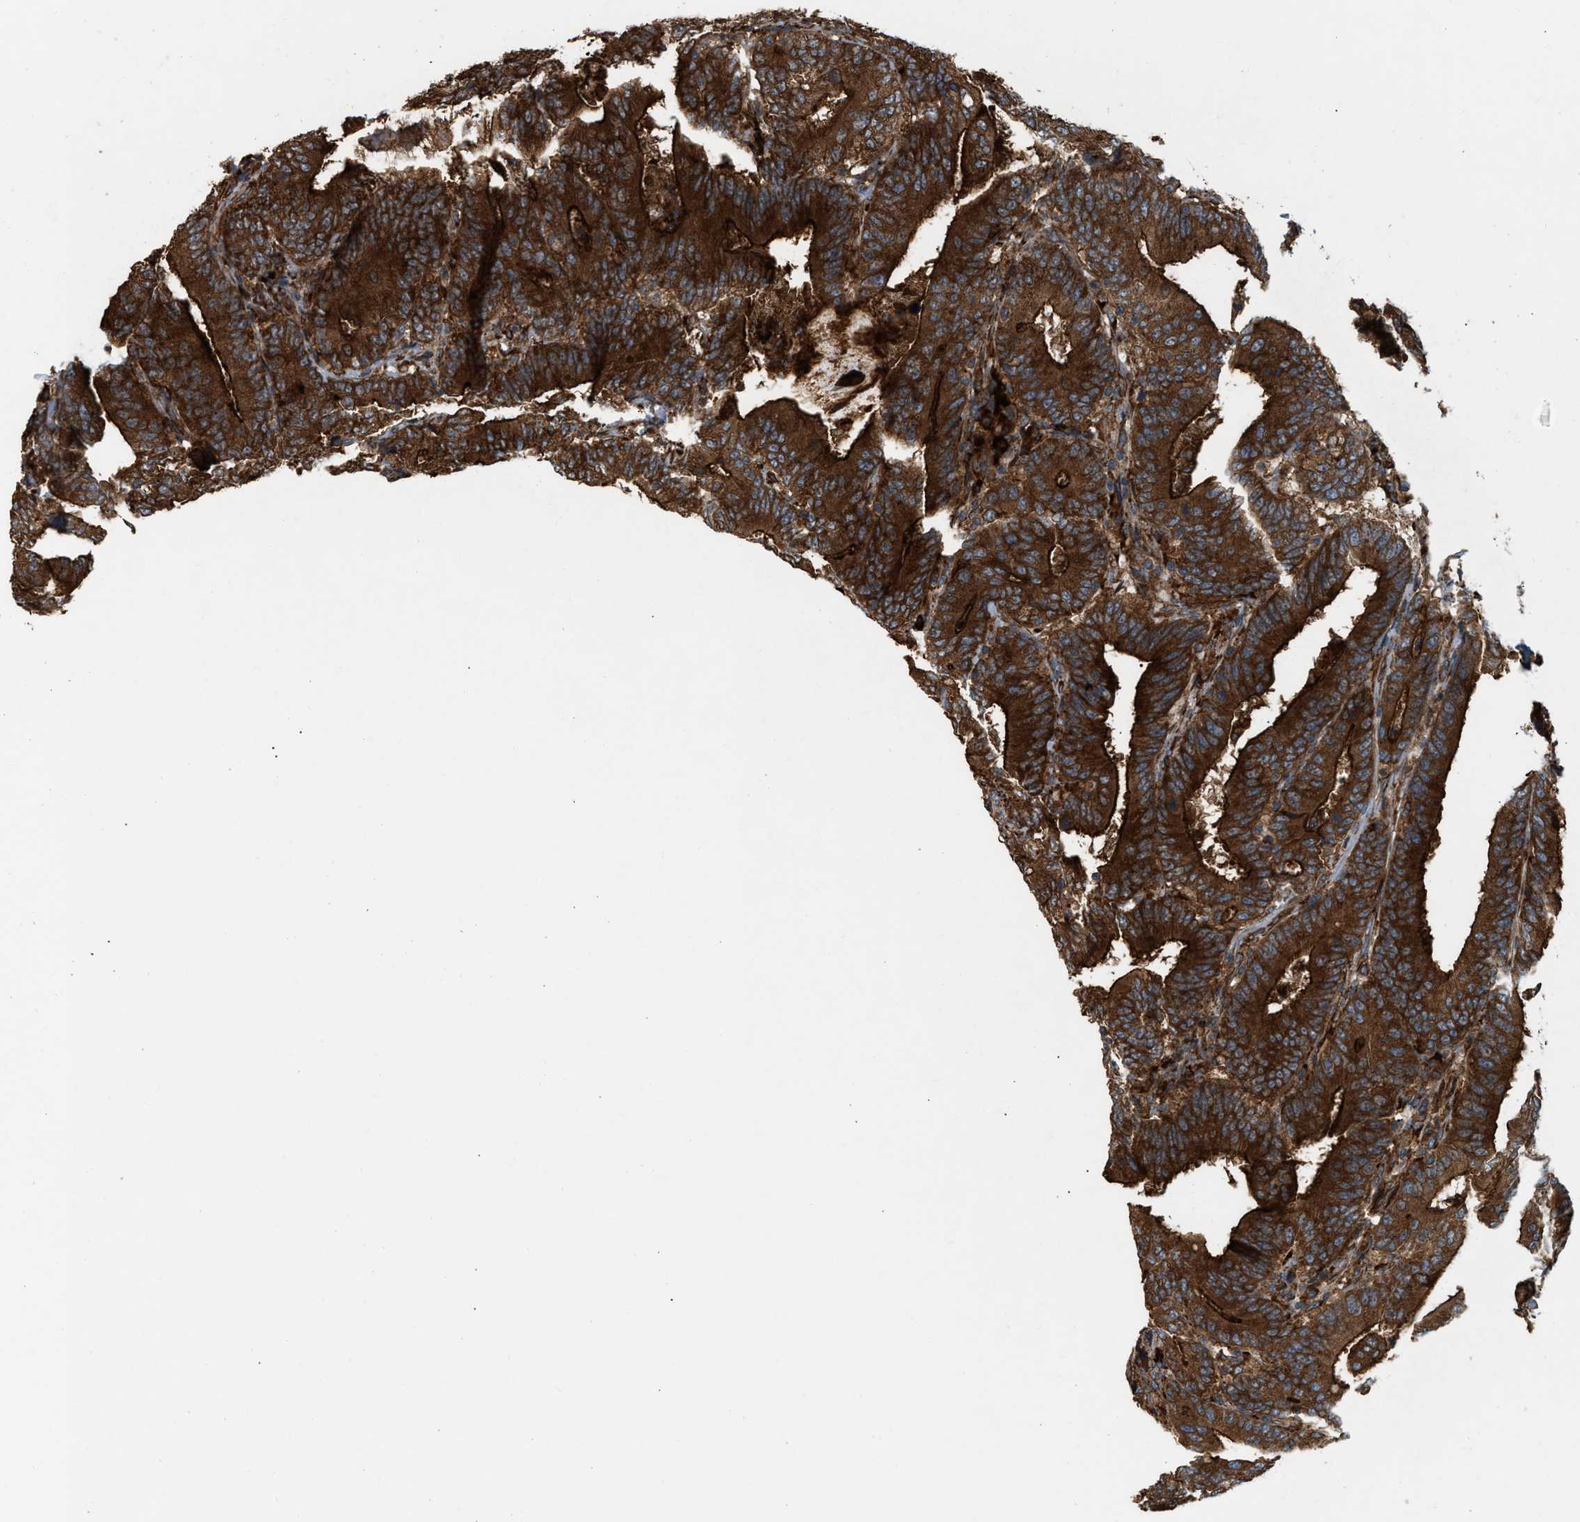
{"staining": {"intensity": "strong", "quantity": ">75%", "location": "cytoplasmic/membranous"}, "tissue": "colorectal cancer", "cell_type": "Tumor cells", "image_type": "cancer", "snomed": [{"axis": "morphology", "description": "Adenocarcinoma, NOS"}, {"axis": "topography", "description": "Colon"}], "caption": "Protein expression analysis of human colorectal cancer reveals strong cytoplasmic/membranous positivity in about >75% of tumor cells. The staining was performed using DAB, with brown indicating positive protein expression. Nuclei are stained blue with hematoxylin.", "gene": "BAIAP2L1", "patient": {"sex": "female", "age": 66}}